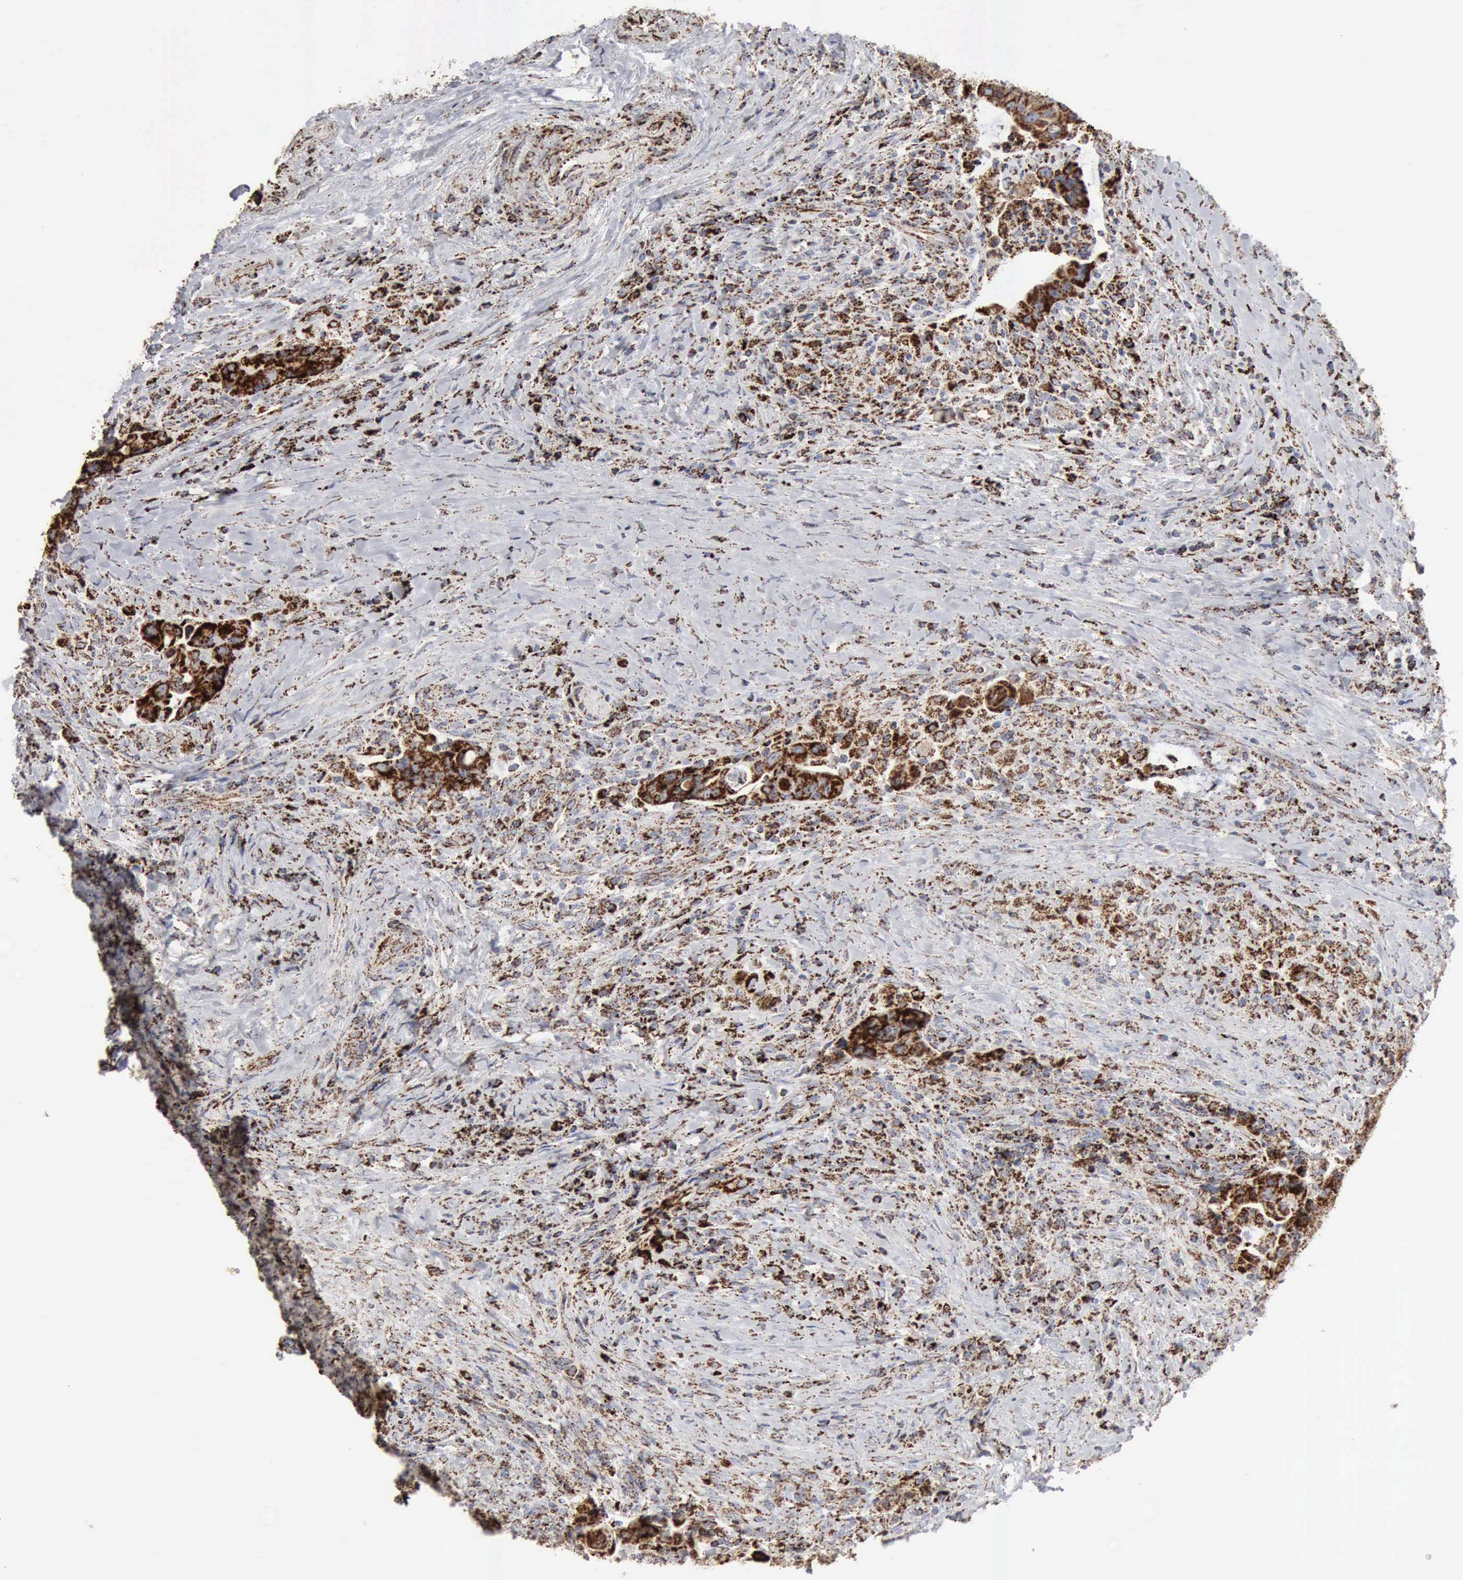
{"staining": {"intensity": "strong", "quantity": ">75%", "location": "cytoplasmic/membranous"}, "tissue": "colorectal cancer", "cell_type": "Tumor cells", "image_type": "cancer", "snomed": [{"axis": "morphology", "description": "Adenocarcinoma, NOS"}, {"axis": "topography", "description": "Rectum"}], "caption": "The photomicrograph shows a brown stain indicating the presence of a protein in the cytoplasmic/membranous of tumor cells in colorectal cancer. Nuclei are stained in blue.", "gene": "ACO2", "patient": {"sex": "female", "age": 71}}